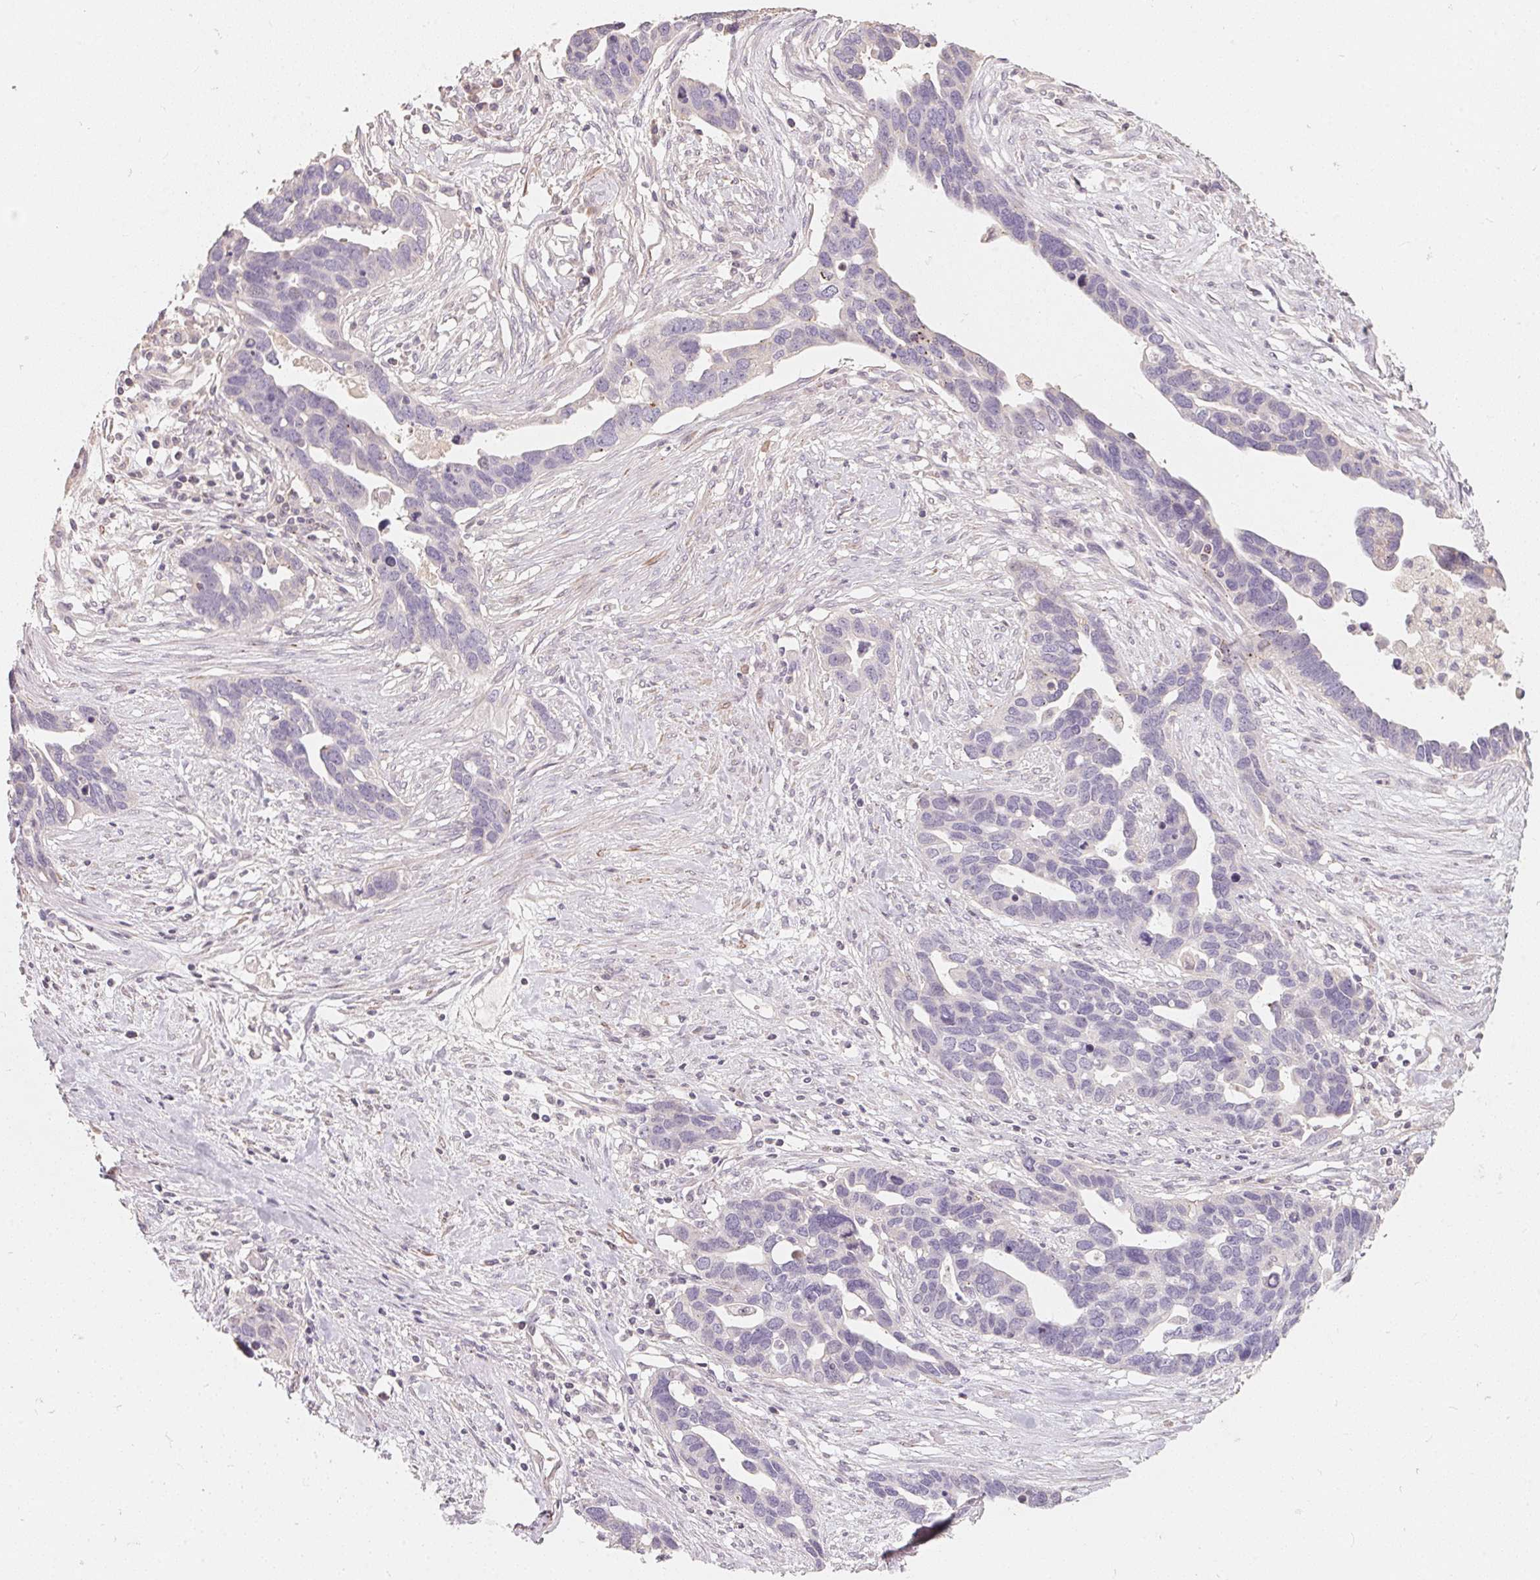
{"staining": {"intensity": "negative", "quantity": "none", "location": "none"}, "tissue": "ovarian cancer", "cell_type": "Tumor cells", "image_type": "cancer", "snomed": [{"axis": "morphology", "description": "Cystadenocarcinoma, serous, NOS"}, {"axis": "topography", "description": "Ovary"}], "caption": "Immunohistochemical staining of ovarian cancer (serous cystadenocarcinoma) shows no significant positivity in tumor cells.", "gene": "TP53AIP1", "patient": {"sex": "female", "age": 54}}